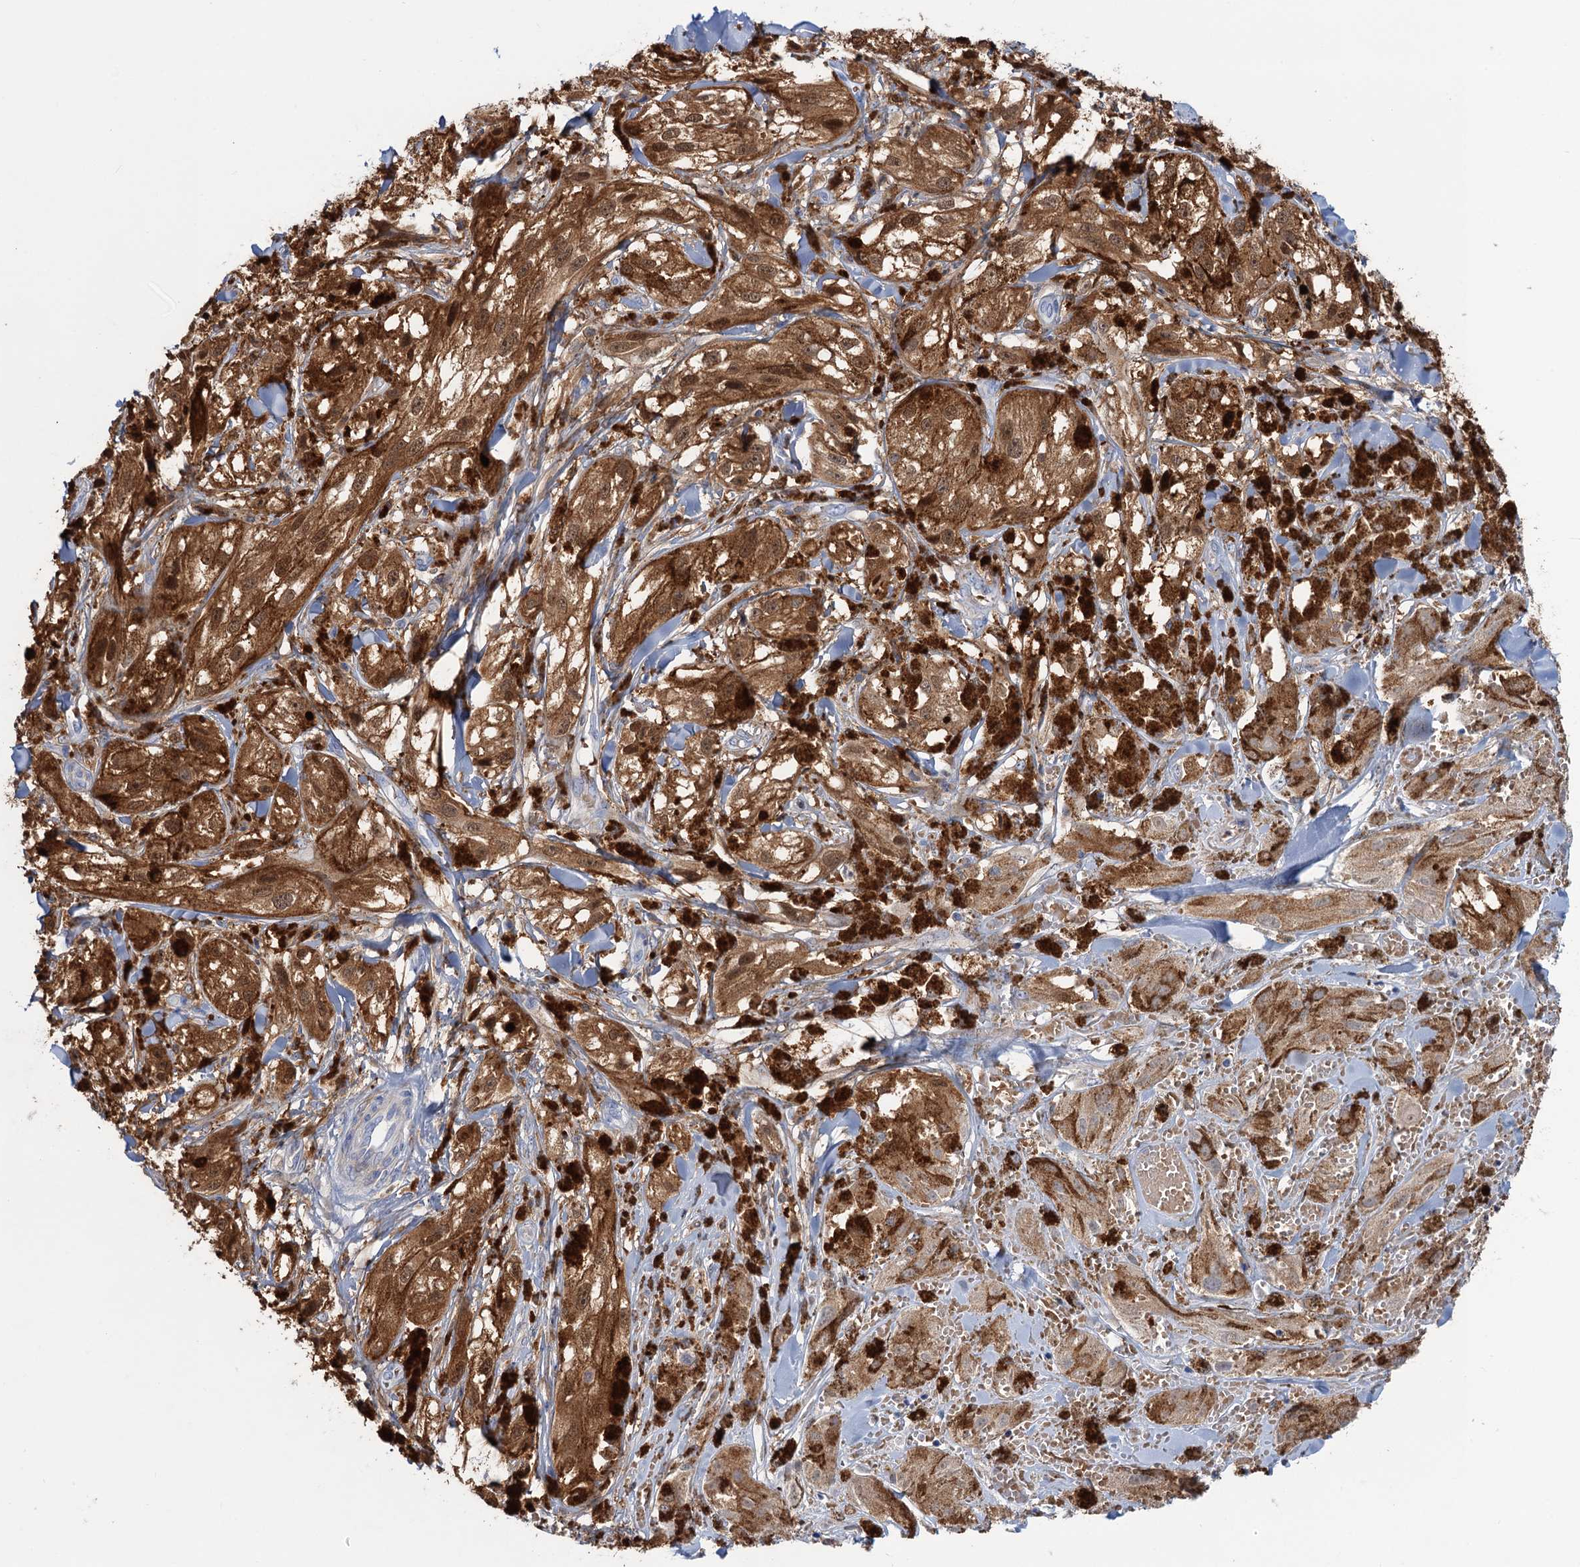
{"staining": {"intensity": "moderate", "quantity": ">75%", "location": "cytoplasmic/membranous,nuclear"}, "tissue": "melanoma", "cell_type": "Tumor cells", "image_type": "cancer", "snomed": [{"axis": "morphology", "description": "Malignant melanoma, NOS"}, {"axis": "topography", "description": "Skin"}], "caption": "Immunohistochemical staining of human malignant melanoma demonstrates medium levels of moderate cytoplasmic/membranous and nuclear expression in approximately >75% of tumor cells. The staining was performed using DAB (3,3'-diaminobenzidine) to visualize the protein expression in brown, while the nuclei were stained in blue with hematoxylin (Magnification: 20x).", "gene": "FAH", "patient": {"sex": "male", "age": 88}}